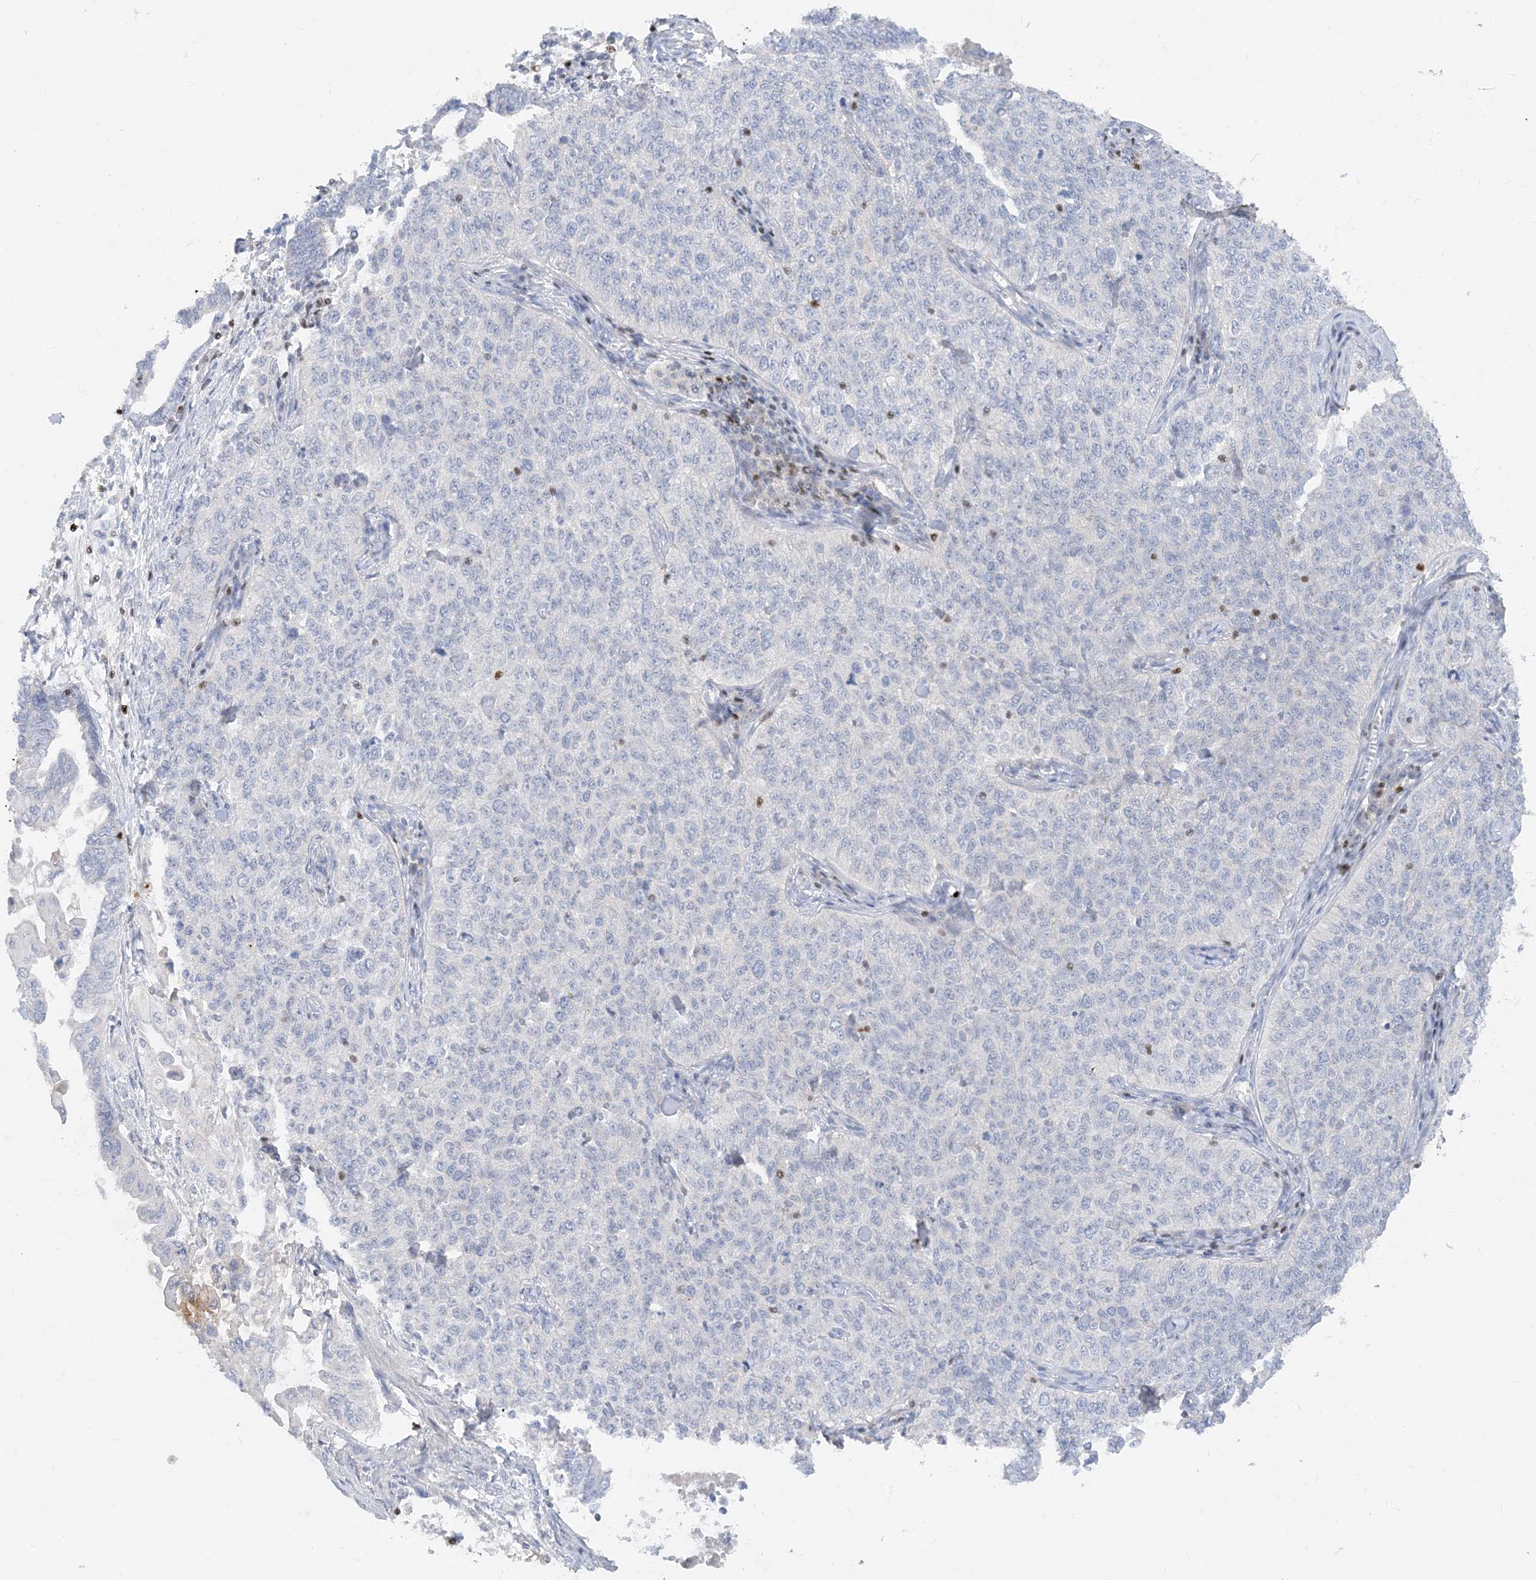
{"staining": {"intensity": "negative", "quantity": "none", "location": "none"}, "tissue": "cervical cancer", "cell_type": "Tumor cells", "image_type": "cancer", "snomed": [{"axis": "morphology", "description": "Squamous cell carcinoma, NOS"}, {"axis": "topography", "description": "Cervix"}], "caption": "Immunohistochemistry photomicrograph of human squamous cell carcinoma (cervical) stained for a protein (brown), which shows no positivity in tumor cells. (Stains: DAB IHC with hematoxylin counter stain, Microscopy: brightfield microscopy at high magnification).", "gene": "TBX21", "patient": {"sex": "female", "age": 35}}